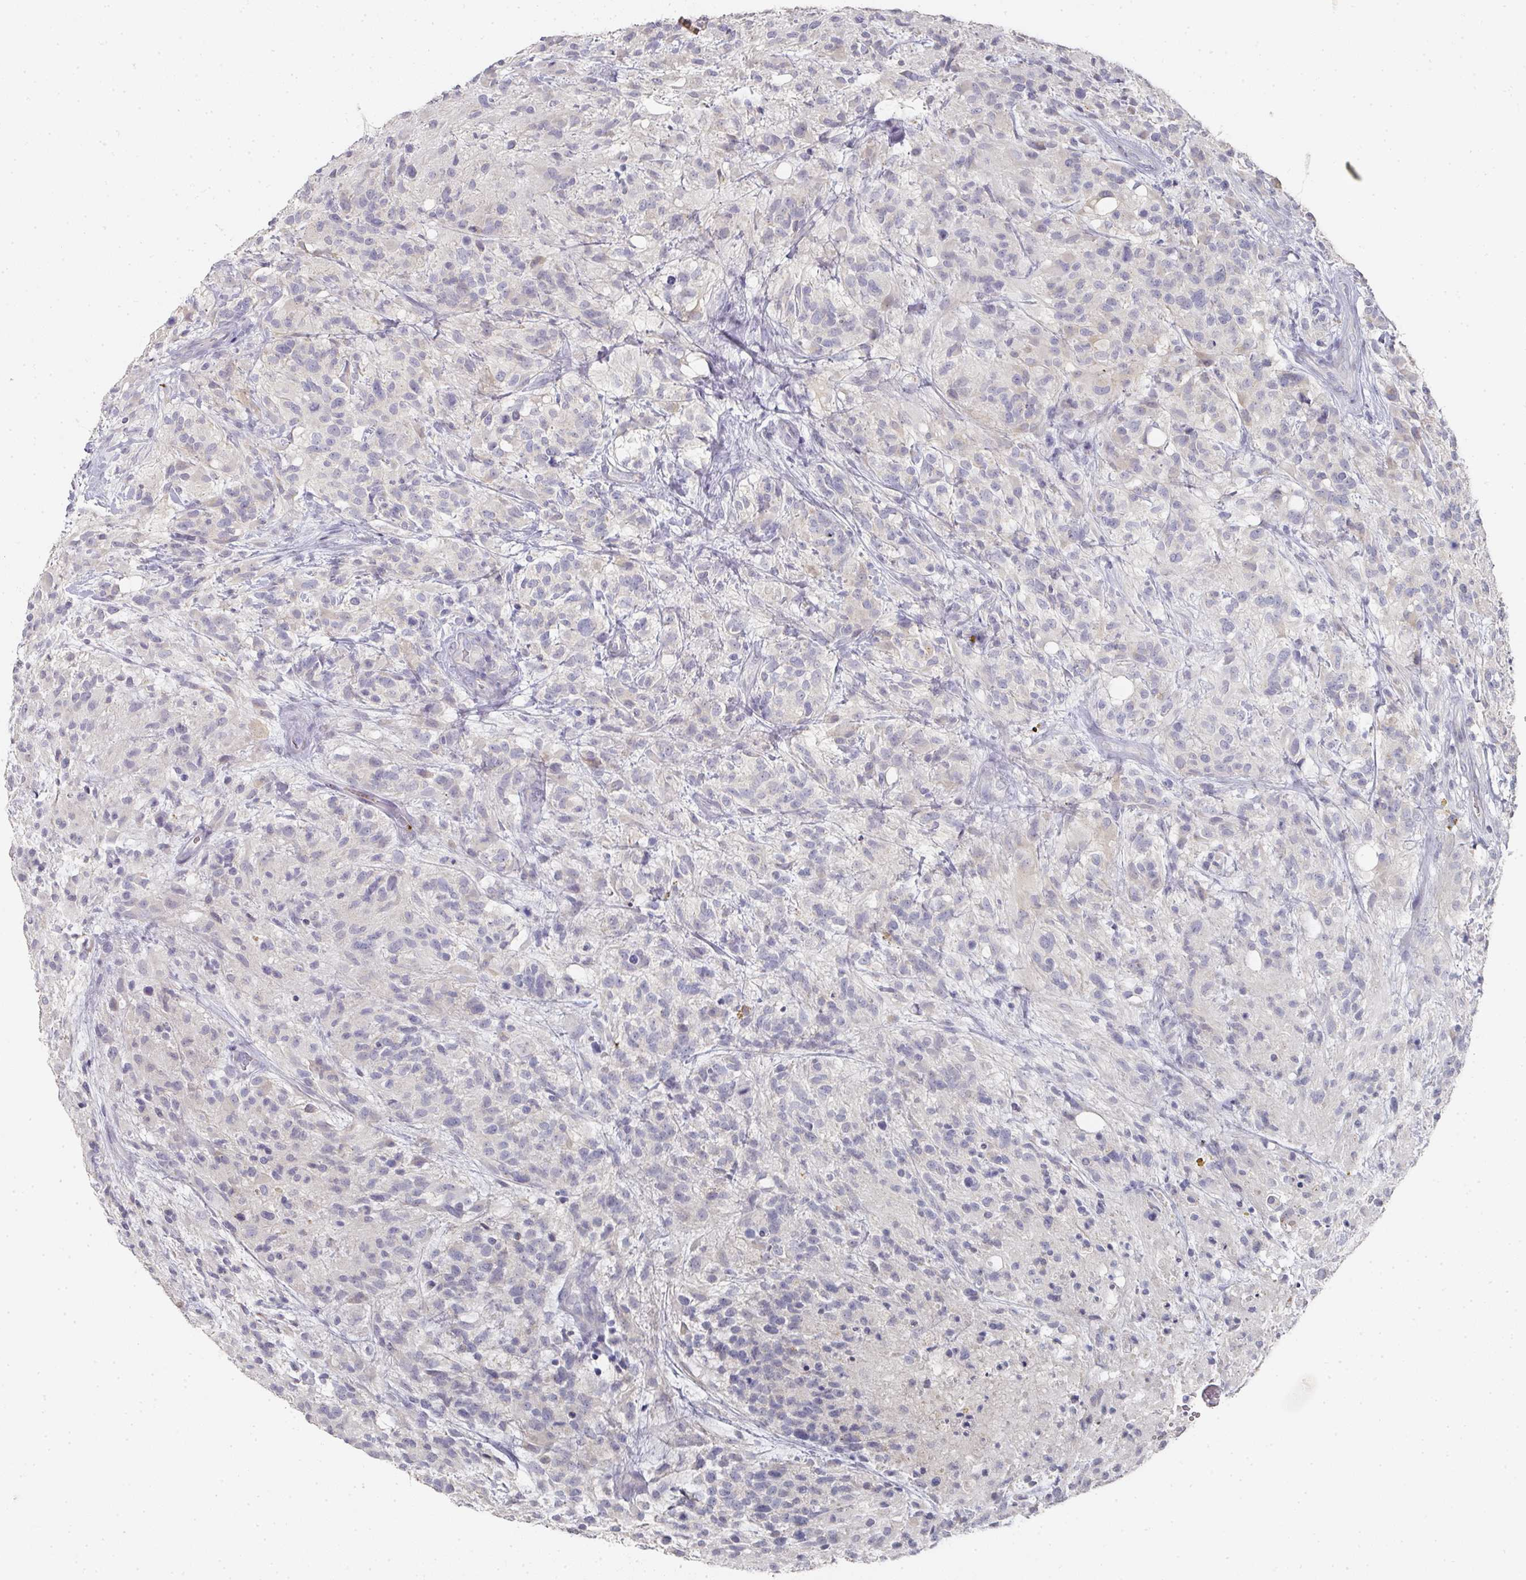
{"staining": {"intensity": "negative", "quantity": "none", "location": "none"}, "tissue": "glioma", "cell_type": "Tumor cells", "image_type": "cancer", "snomed": [{"axis": "morphology", "description": "Glioma, malignant, High grade"}, {"axis": "topography", "description": "Brain"}], "caption": "There is no significant staining in tumor cells of high-grade glioma (malignant).", "gene": "CAMP", "patient": {"sex": "female", "age": 67}}